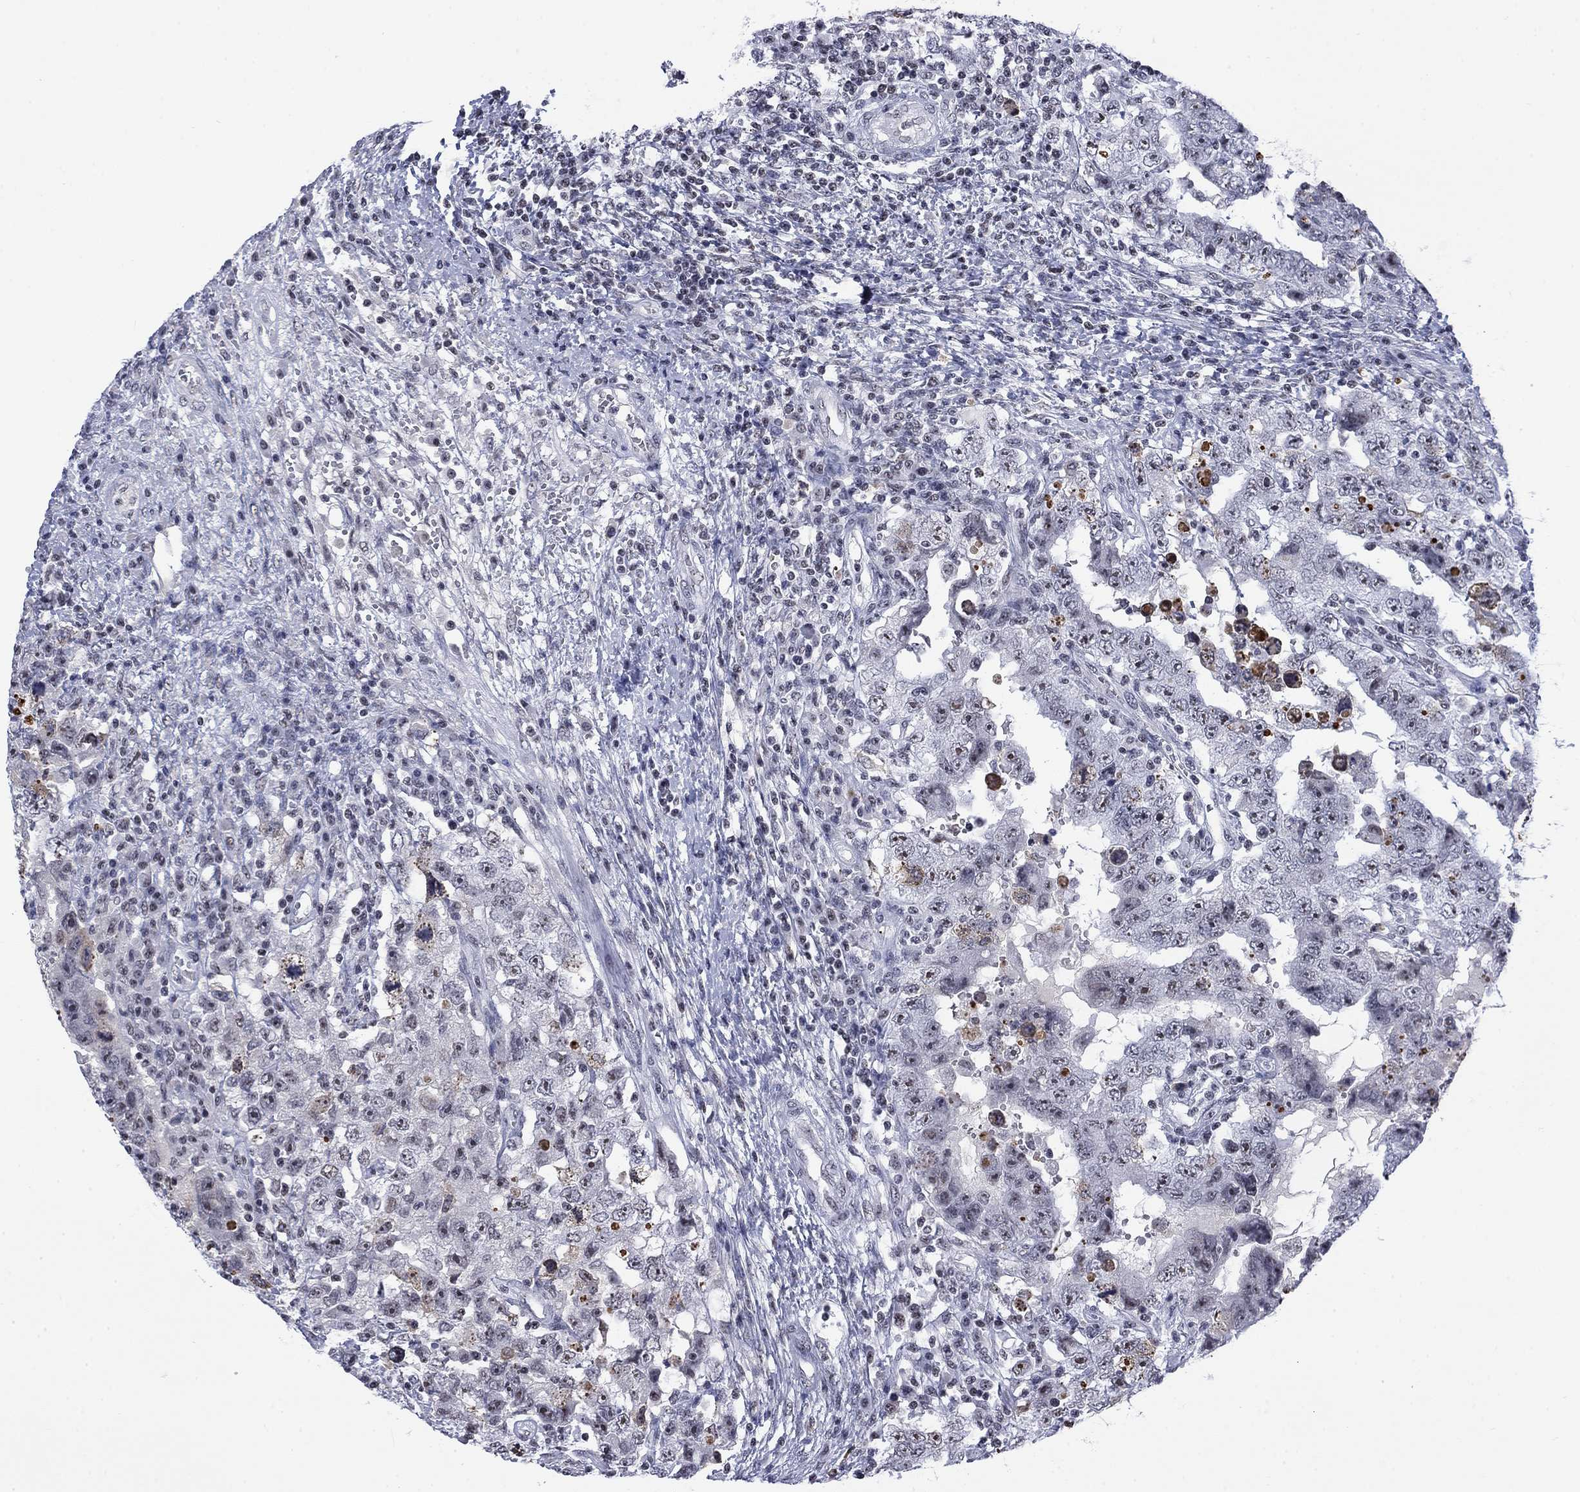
{"staining": {"intensity": "negative", "quantity": "none", "location": "none"}, "tissue": "testis cancer", "cell_type": "Tumor cells", "image_type": "cancer", "snomed": [{"axis": "morphology", "description": "Carcinoma, Embryonal, NOS"}, {"axis": "topography", "description": "Testis"}], "caption": "High magnification brightfield microscopy of testis embryonal carcinoma stained with DAB (3,3'-diaminobenzidine) (brown) and counterstained with hematoxylin (blue): tumor cells show no significant staining.", "gene": "CSRNP3", "patient": {"sex": "male", "age": 26}}